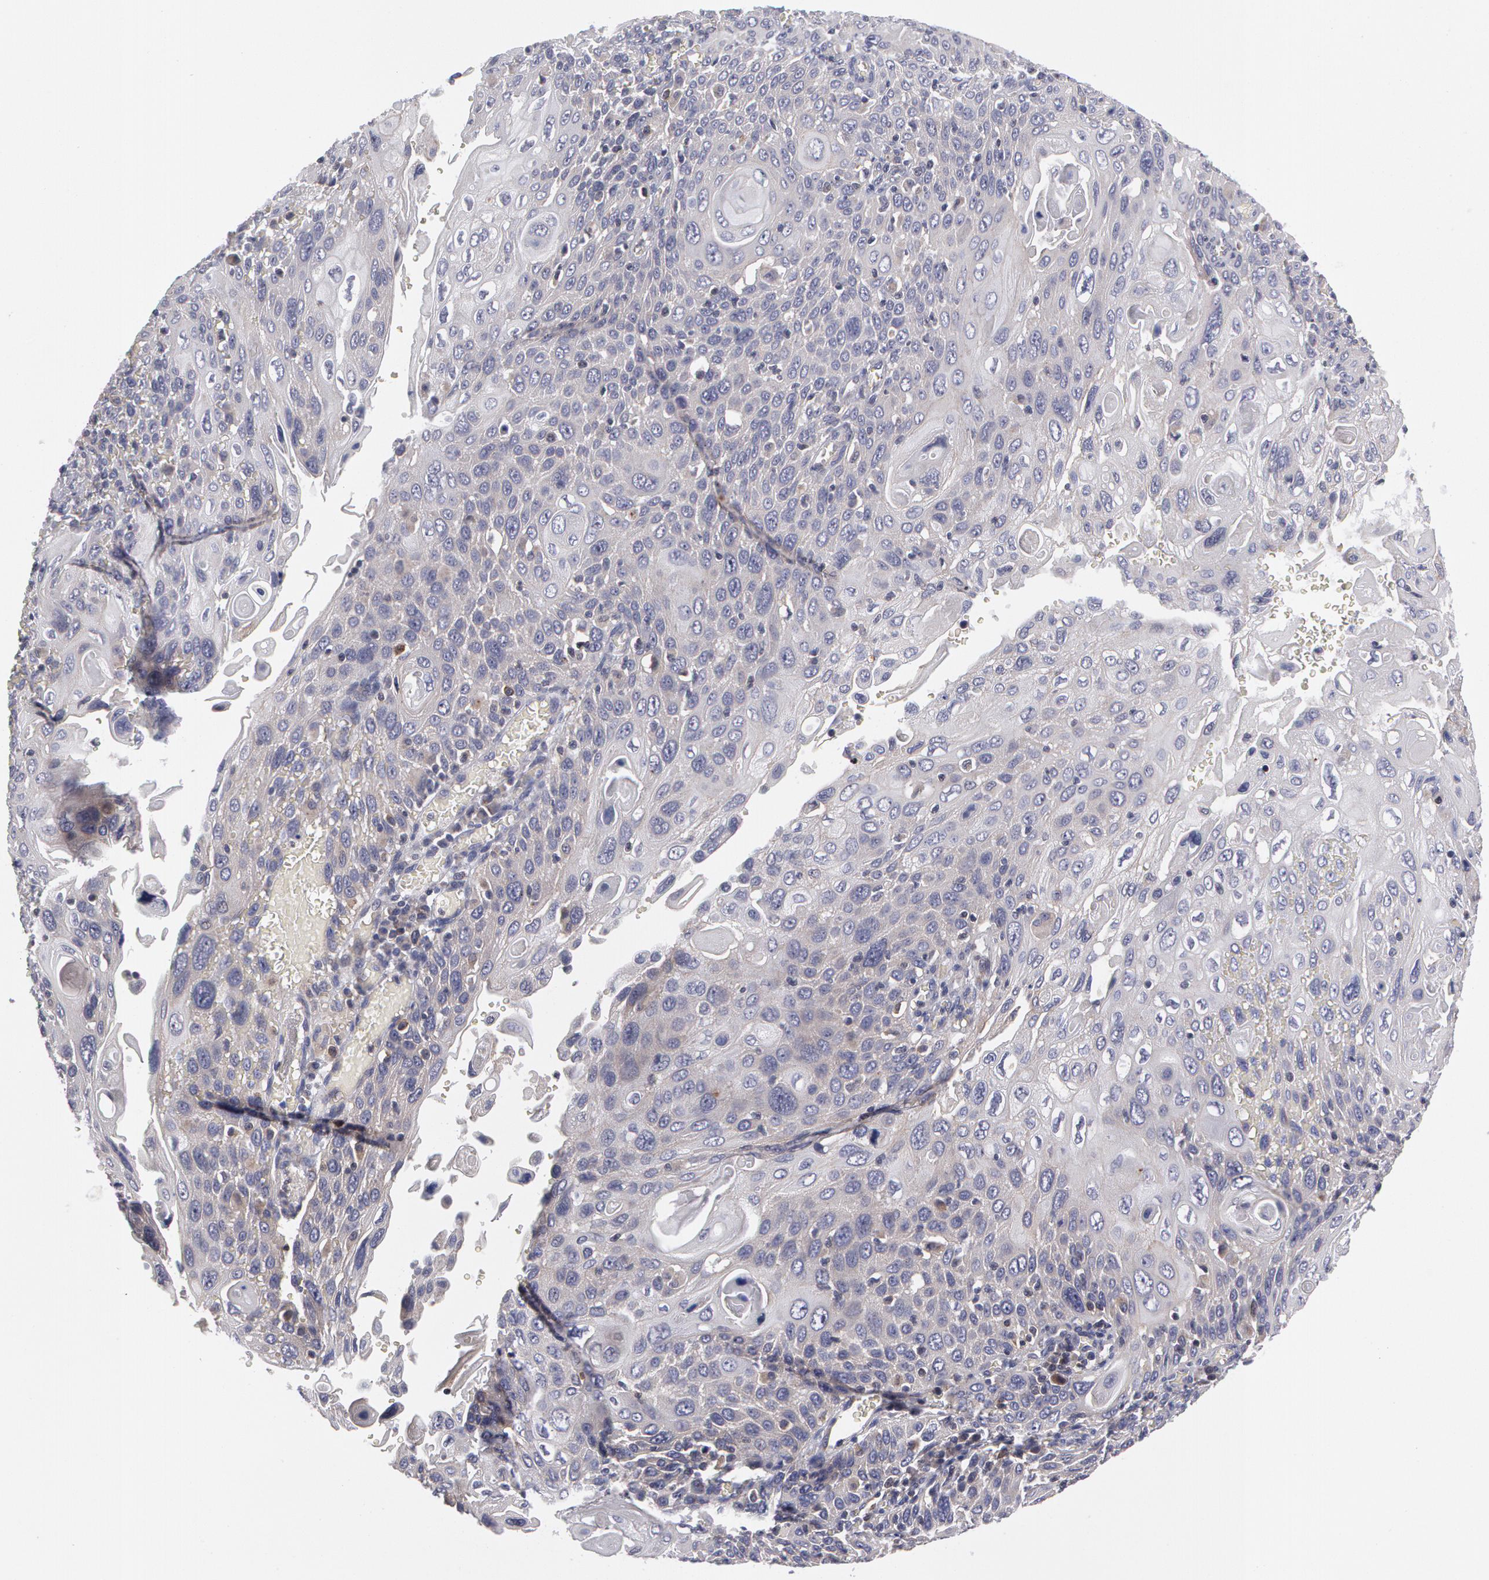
{"staining": {"intensity": "negative", "quantity": "none", "location": "none"}, "tissue": "cervical cancer", "cell_type": "Tumor cells", "image_type": "cancer", "snomed": [{"axis": "morphology", "description": "Squamous cell carcinoma, NOS"}, {"axis": "topography", "description": "Cervix"}], "caption": "A micrograph of human cervical cancer (squamous cell carcinoma) is negative for staining in tumor cells.", "gene": "ERBB2", "patient": {"sex": "female", "age": 54}}